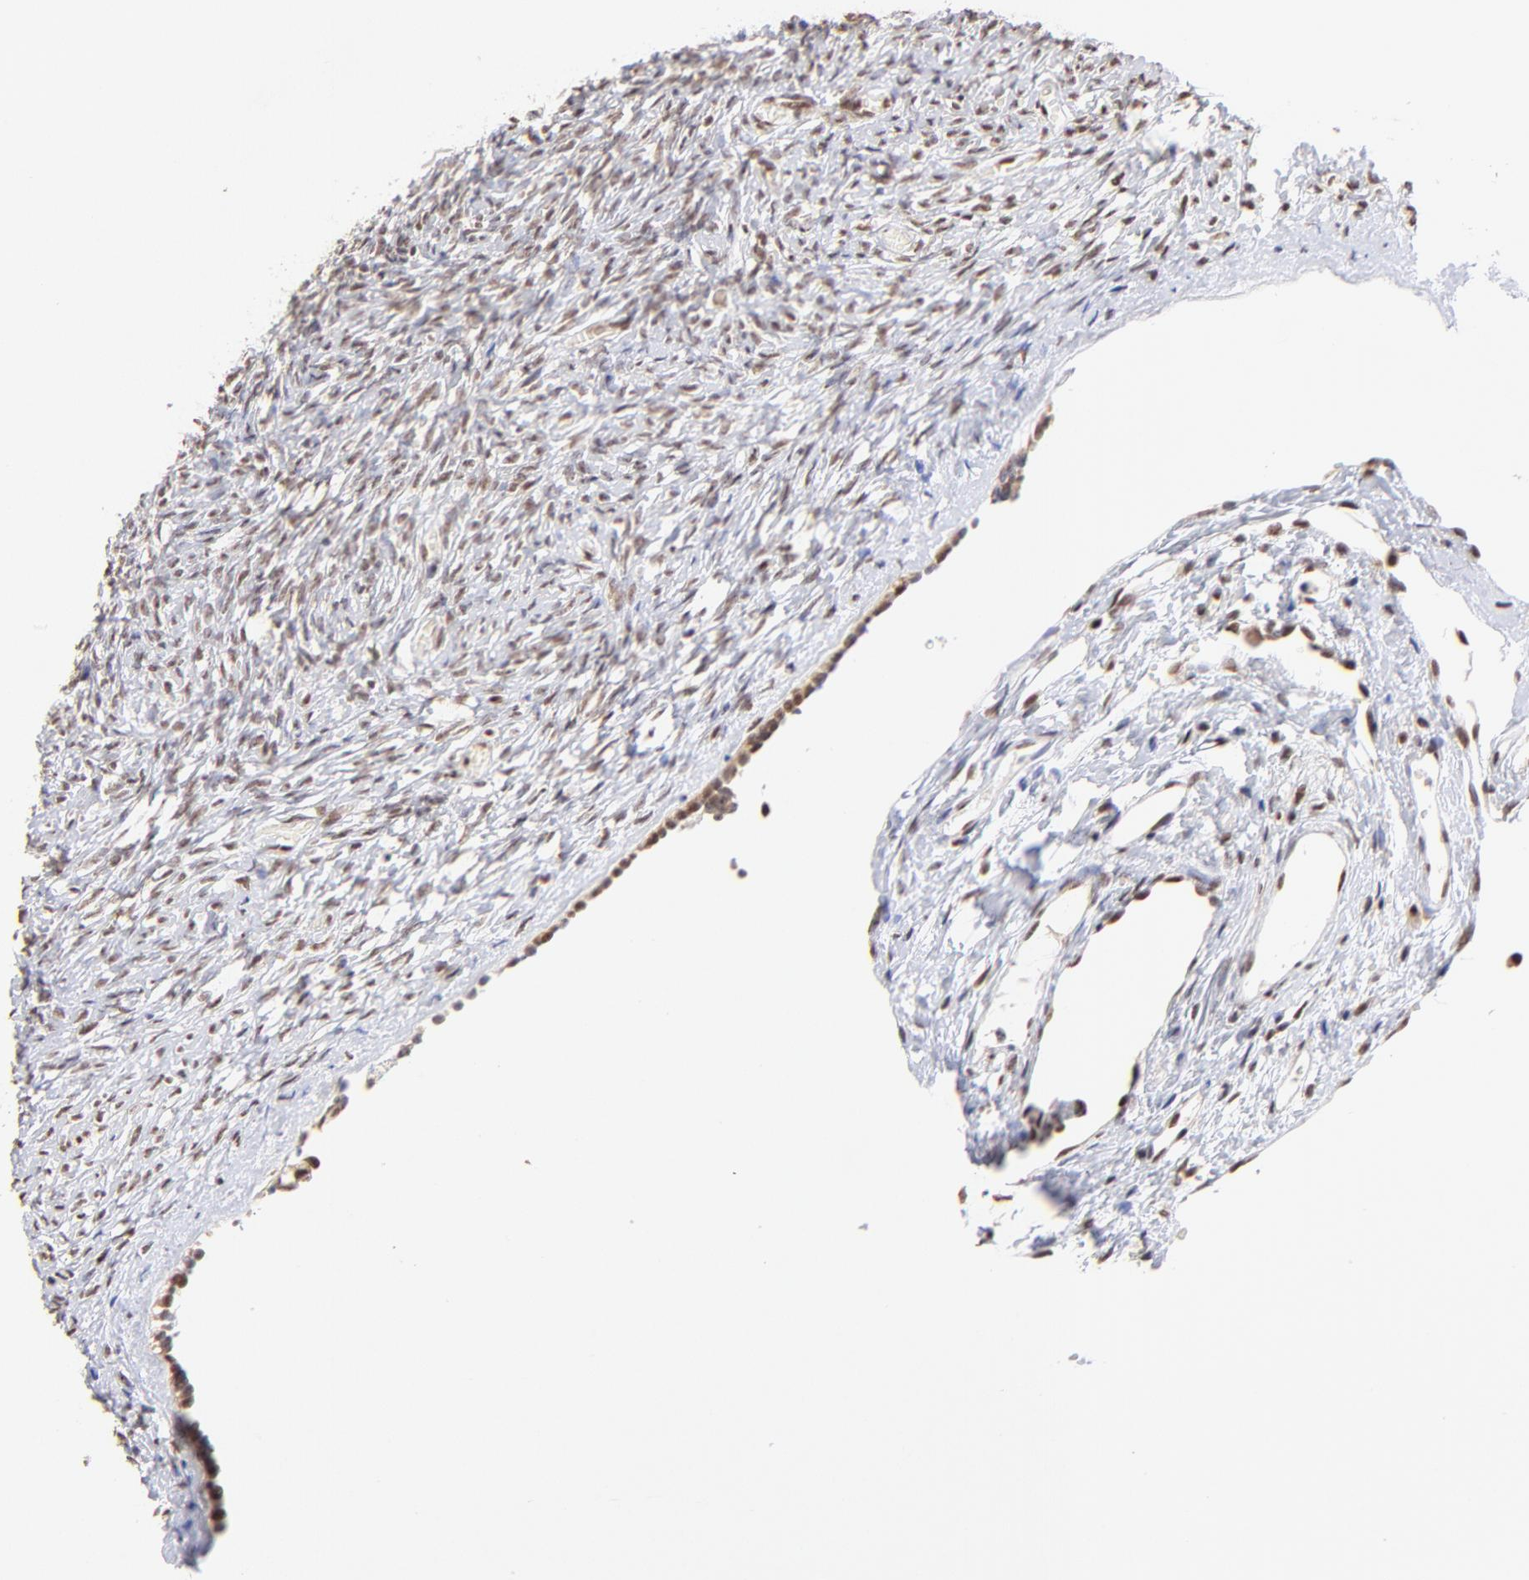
{"staining": {"intensity": "weak", "quantity": ">75%", "location": "nuclear"}, "tissue": "ovary", "cell_type": "Follicle cells", "image_type": "normal", "snomed": [{"axis": "morphology", "description": "Normal tissue, NOS"}, {"axis": "topography", "description": "Ovary"}], "caption": "Immunohistochemistry histopathology image of normal ovary: human ovary stained using immunohistochemistry (IHC) demonstrates low levels of weak protein expression localized specifically in the nuclear of follicle cells, appearing as a nuclear brown color.", "gene": "ZNF670", "patient": {"sex": "female", "age": 35}}